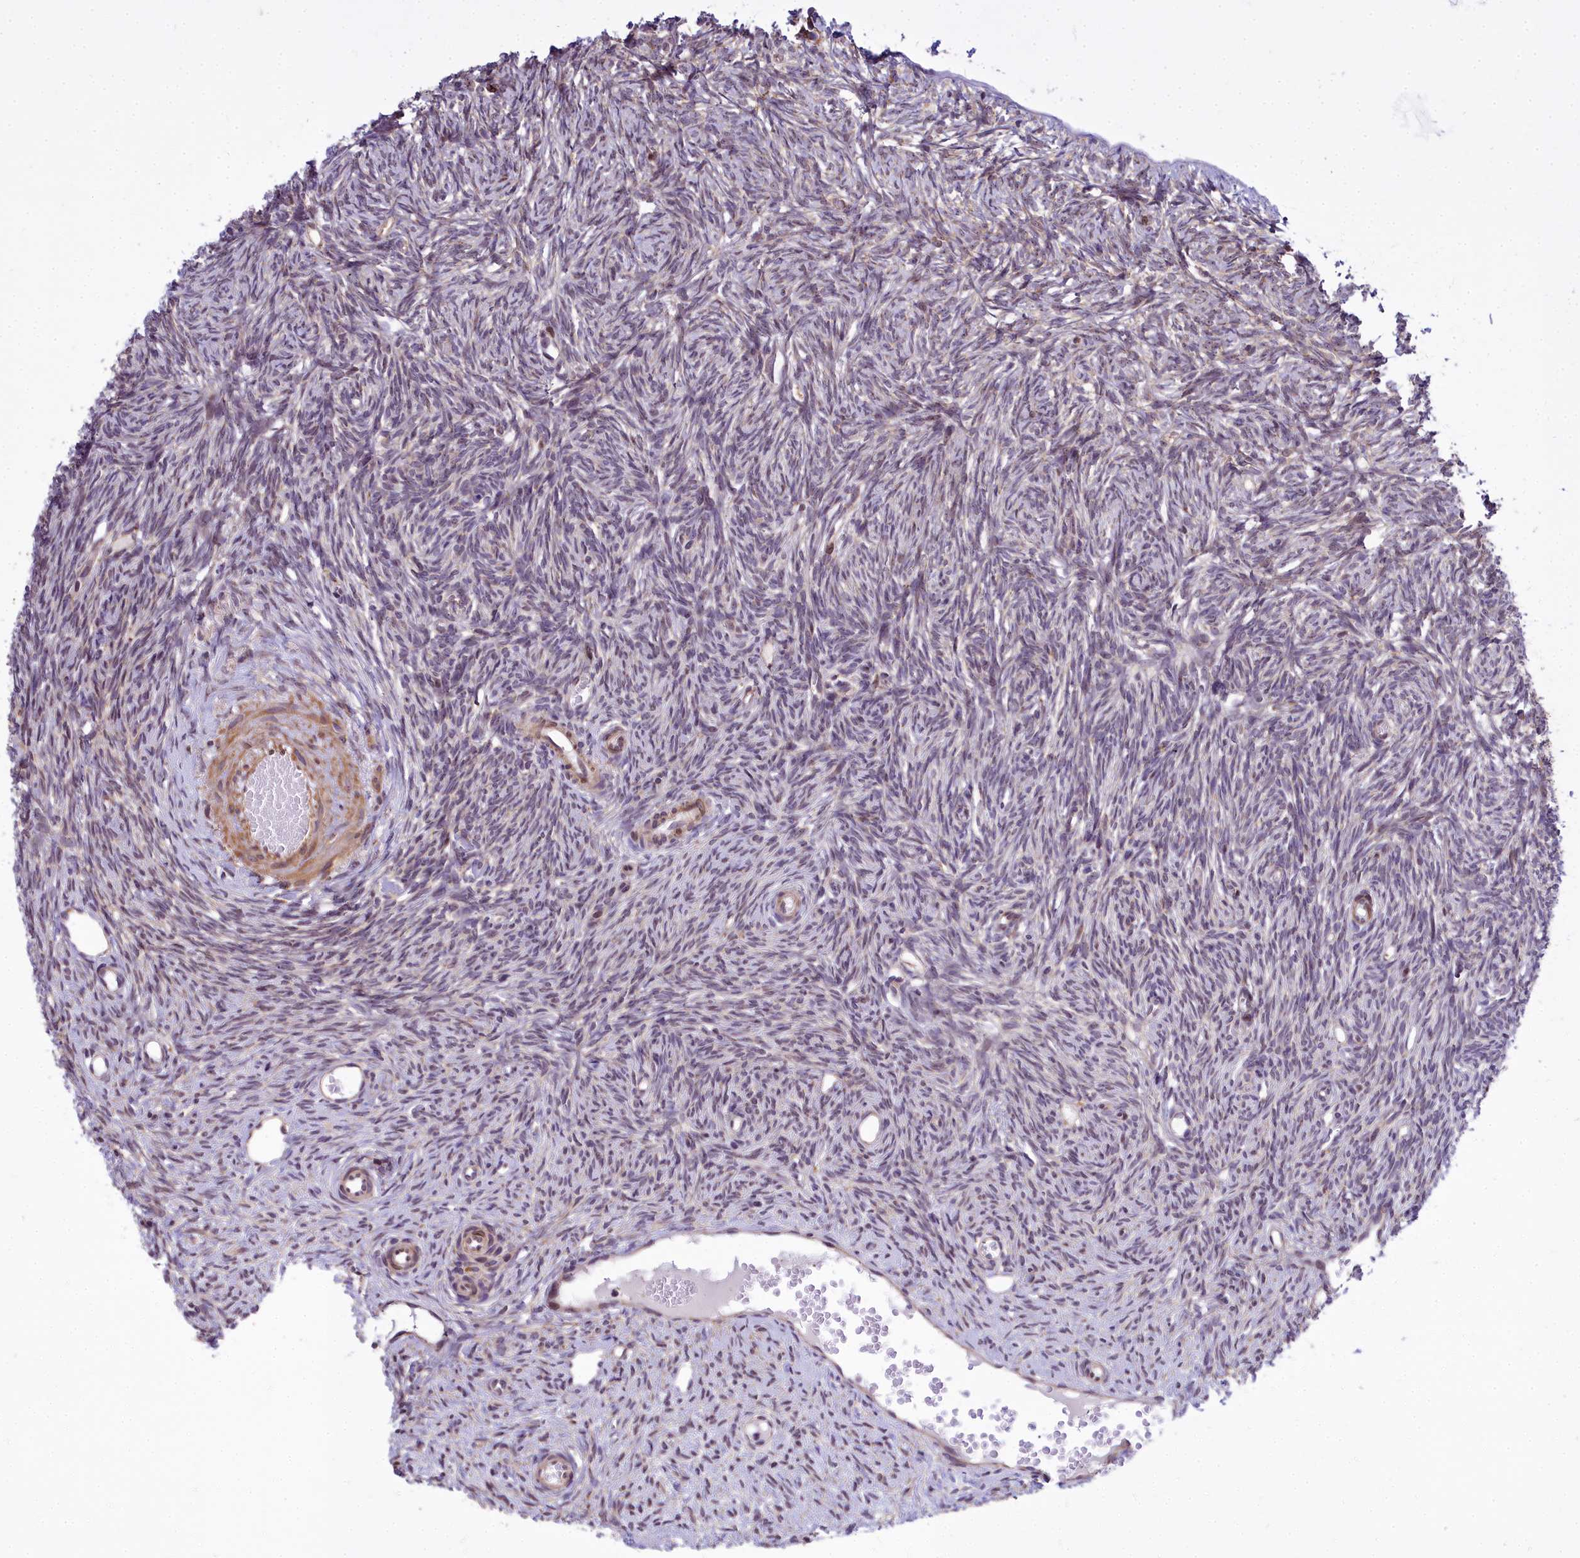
{"staining": {"intensity": "moderate", "quantity": "<25%", "location": "nuclear"}, "tissue": "ovary", "cell_type": "Ovarian stroma cells", "image_type": "normal", "snomed": [{"axis": "morphology", "description": "Normal tissue, NOS"}, {"axis": "topography", "description": "Ovary"}], "caption": "This photomicrograph exhibits immunohistochemistry (IHC) staining of normal ovary, with low moderate nuclear staining in approximately <25% of ovarian stroma cells.", "gene": "ABCB8", "patient": {"sex": "female", "age": 51}}